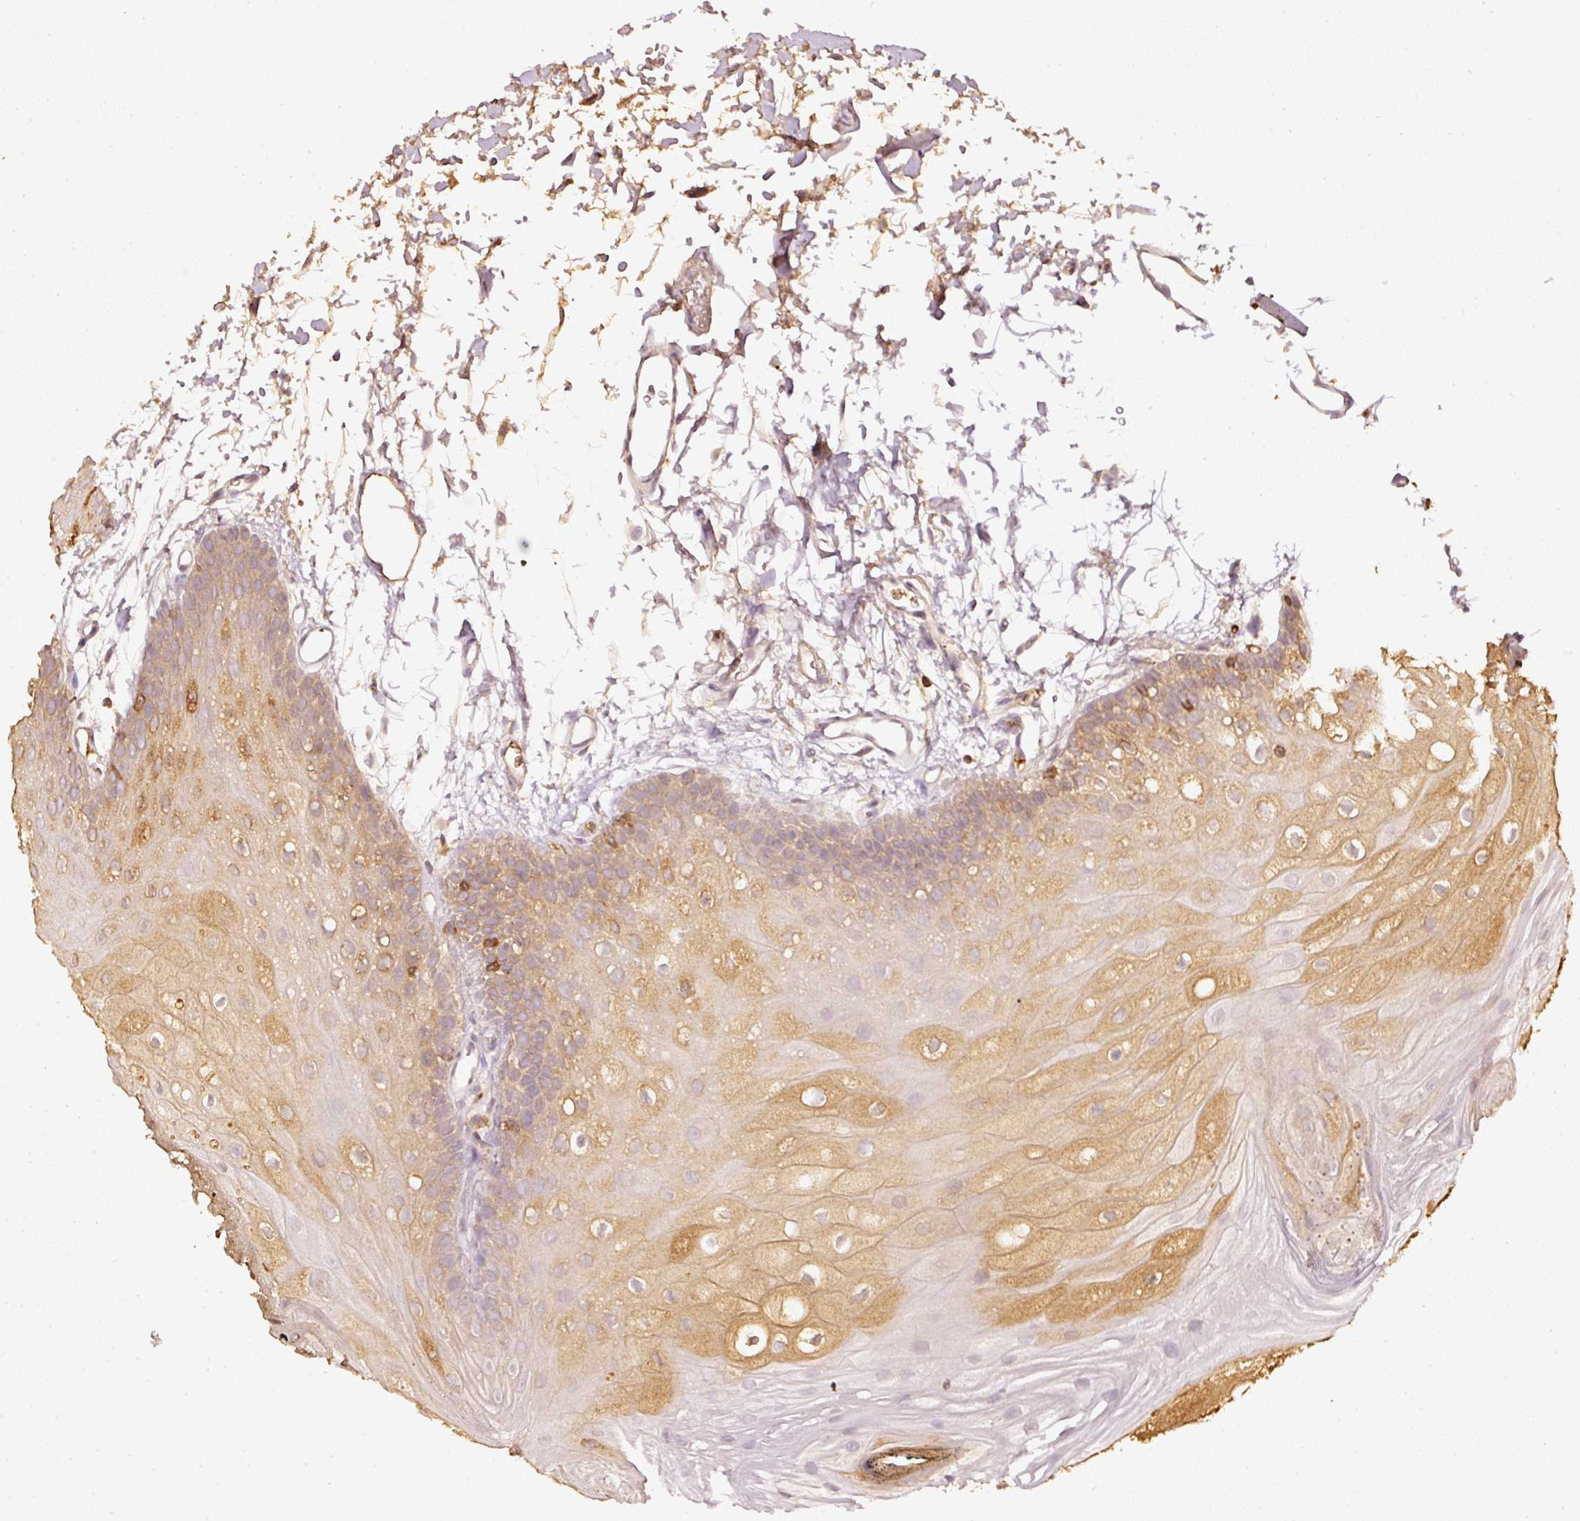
{"staining": {"intensity": "moderate", "quantity": "<25%", "location": "cytoplasmic/membranous"}, "tissue": "oral mucosa", "cell_type": "Squamous epithelial cells", "image_type": "normal", "snomed": [{"axis": "morphology", "description": "Normal tissue, NOS"}, {"axis": "morphology", "description": "Squamous cell carcinoma, NOS"}, {"axis": "topography", "description": "Oral tissue"}, {"axis": "topography", "description": "Head-Neck"}], "caption": "A low amount of moderate cytoplasmic/membranous expression is appreciated in about <25% of squamous epithelial cells in unremarkable oral mucosa. (DAB (3,3'-diaminobenzidine) = brown stain, brightfield microscopy at high magnification).", "gene": "EVL", "patient": {"sex": "female", "age": 81}}